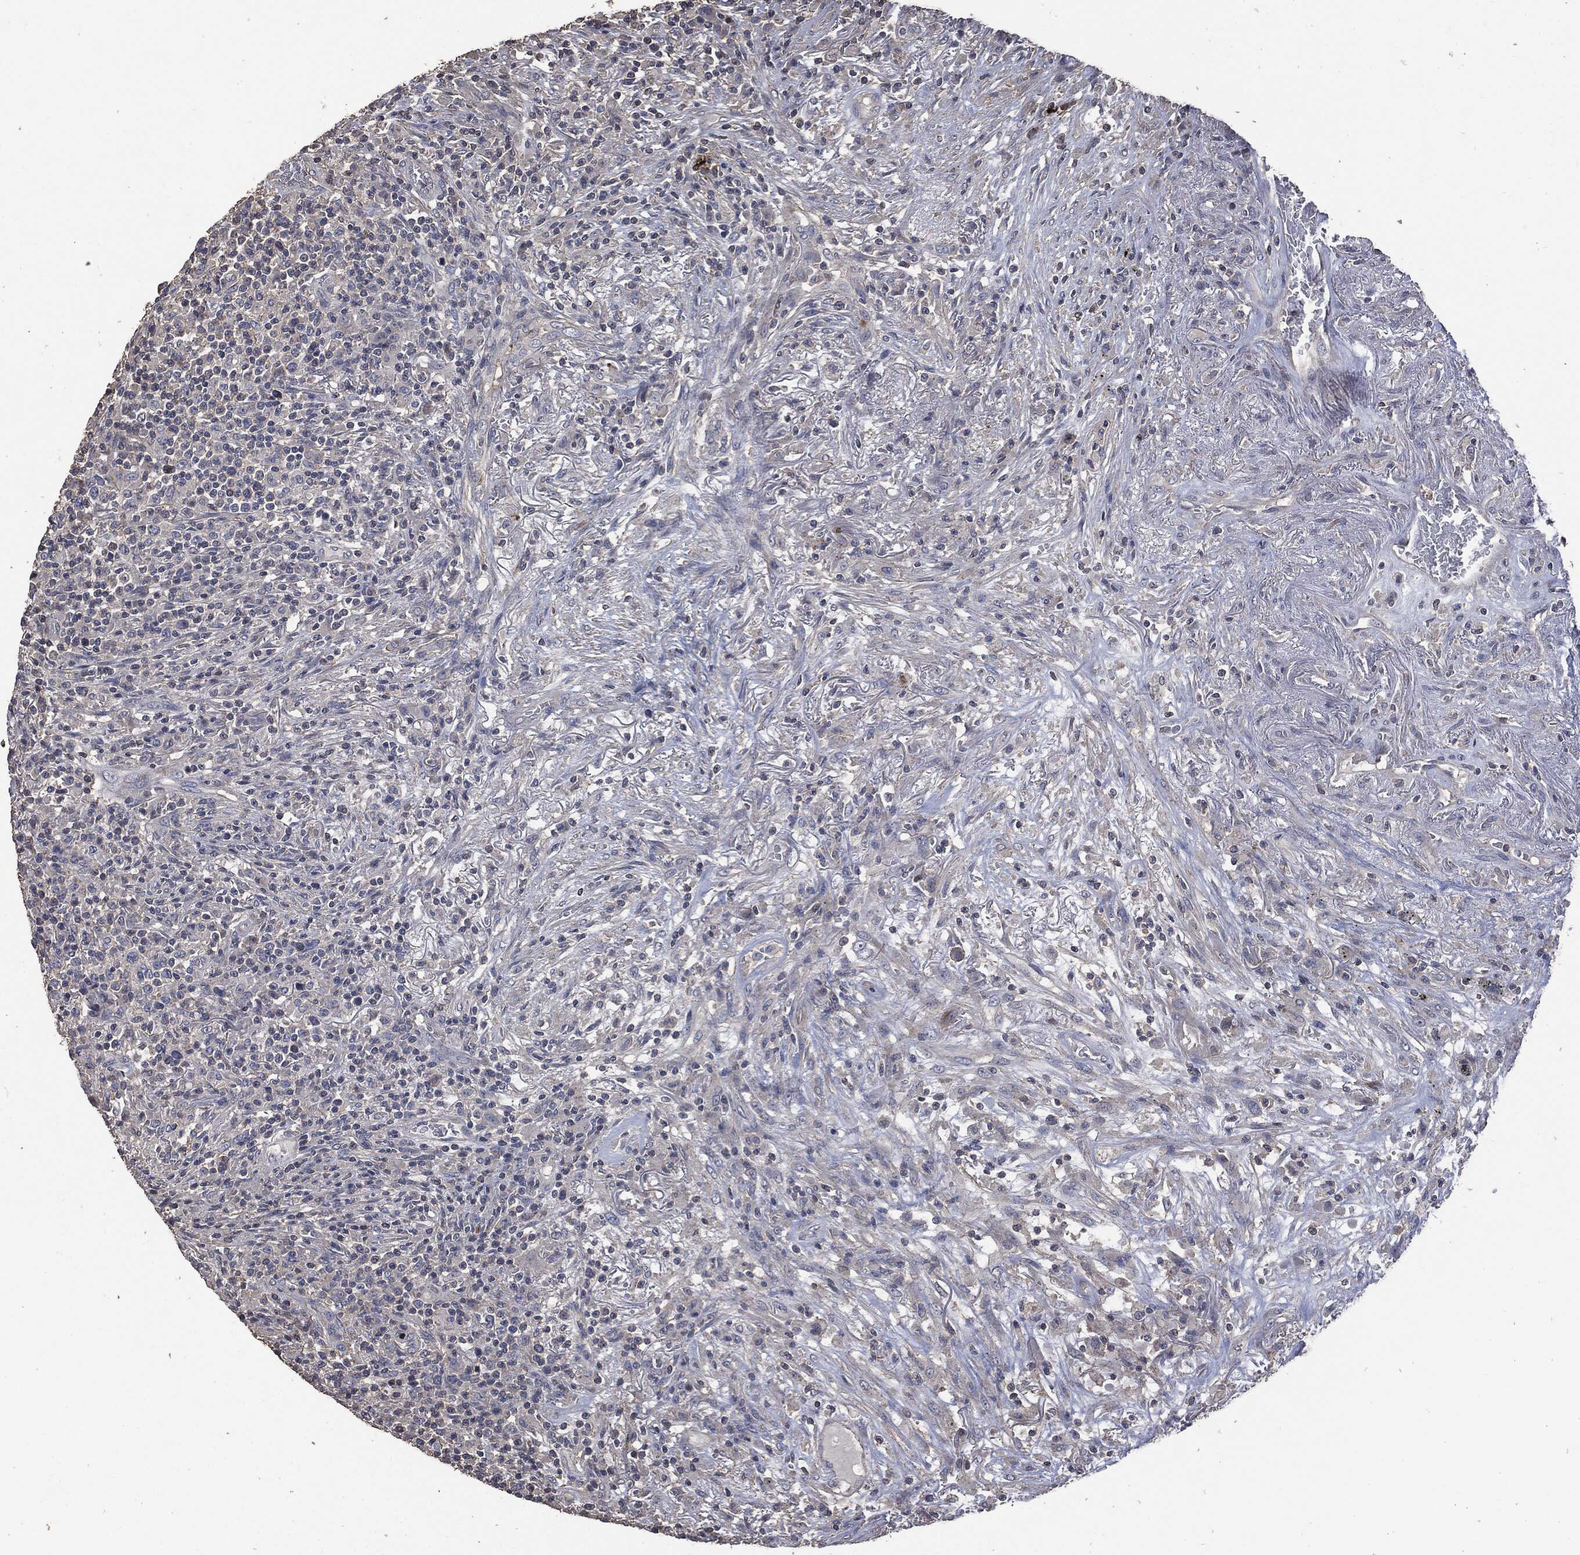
{"staining": {"intensity": "negative", "quantity": "none", "location": "none"}, "tissue": "lymphoma", "cell_type": "Tumor cells", "image_type": "cancer", "snomed": [{"axis": "morphology", "description": "Malignant lymphoma, non-Hodgkin's type, High grade"}, {"axis": "topography", "description": "Lung"}], "caption": "Immunohistochemistry (IHC) of human malignant lymphoma, non-Hodgkin's type (high-grade) reveals no expression in tumor cells.", "gene": "MSLN", "patient": {"sex": "male", "age": 79}}